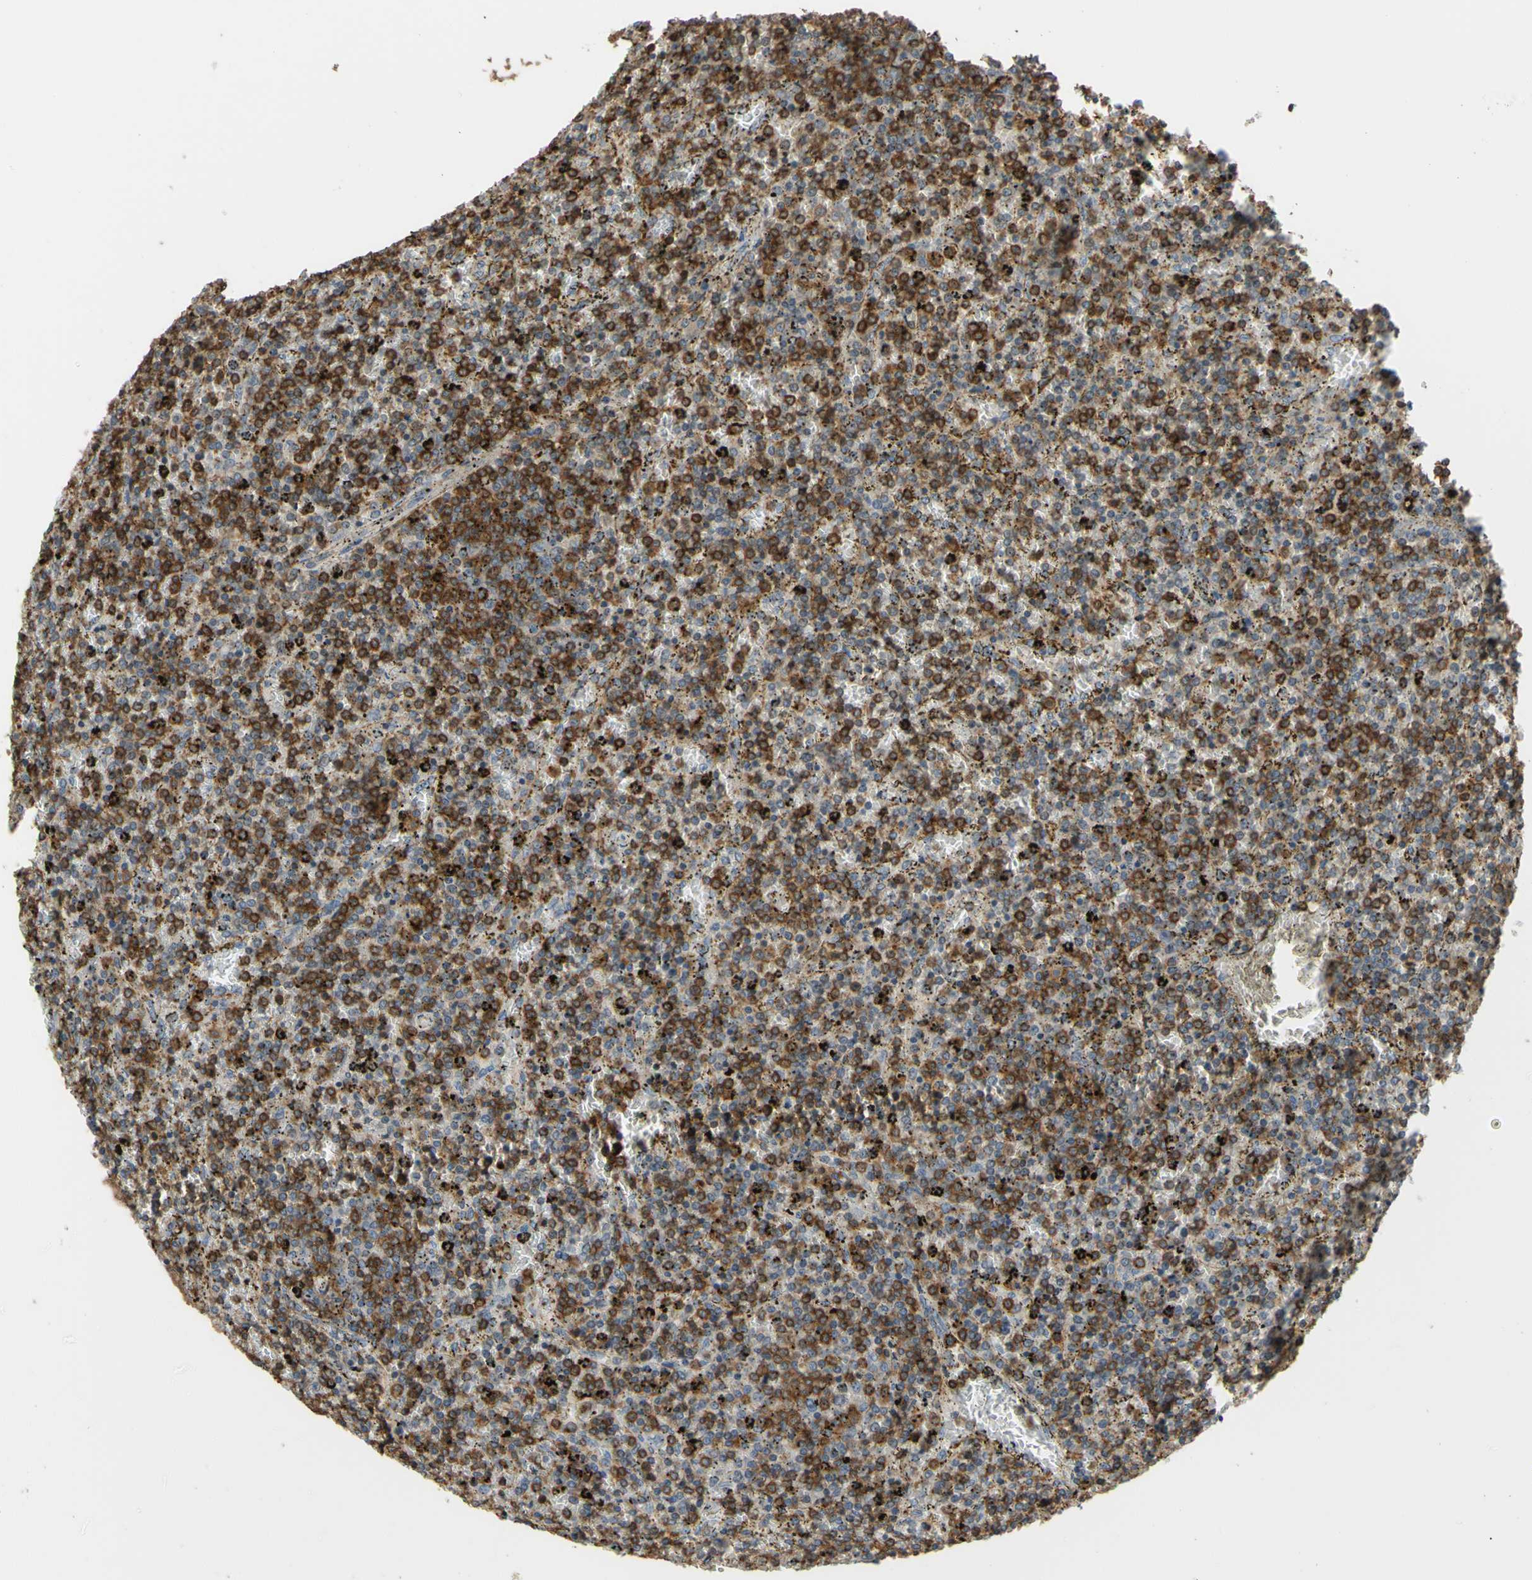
{"staining": {"intensity": "strong", "quantity": "25%-75%", "location": "cytoplasmic/membranous"}, "tissue": "lymphoma", "cell_type": "Tumor cells", "image_type": "cancer", "snomed": [{"axis": "morphology", "description": "Malignant lymphoma, non-Hodgkin's type, Low grade"}, {"axis": "topography", "description": "Spleen"}], "caption": "Immunohistochemical staining of lymphoma displays high levels of strong cytoplasmic/membranous protein staining in approximately 25%-75% of tumor cells. (DAB (3,3'-diaminobenzidine) IHC with brightfield microscopy, high magnification).", "gene": "ADD3", "patient": {"sex": "female", "age": 77}}